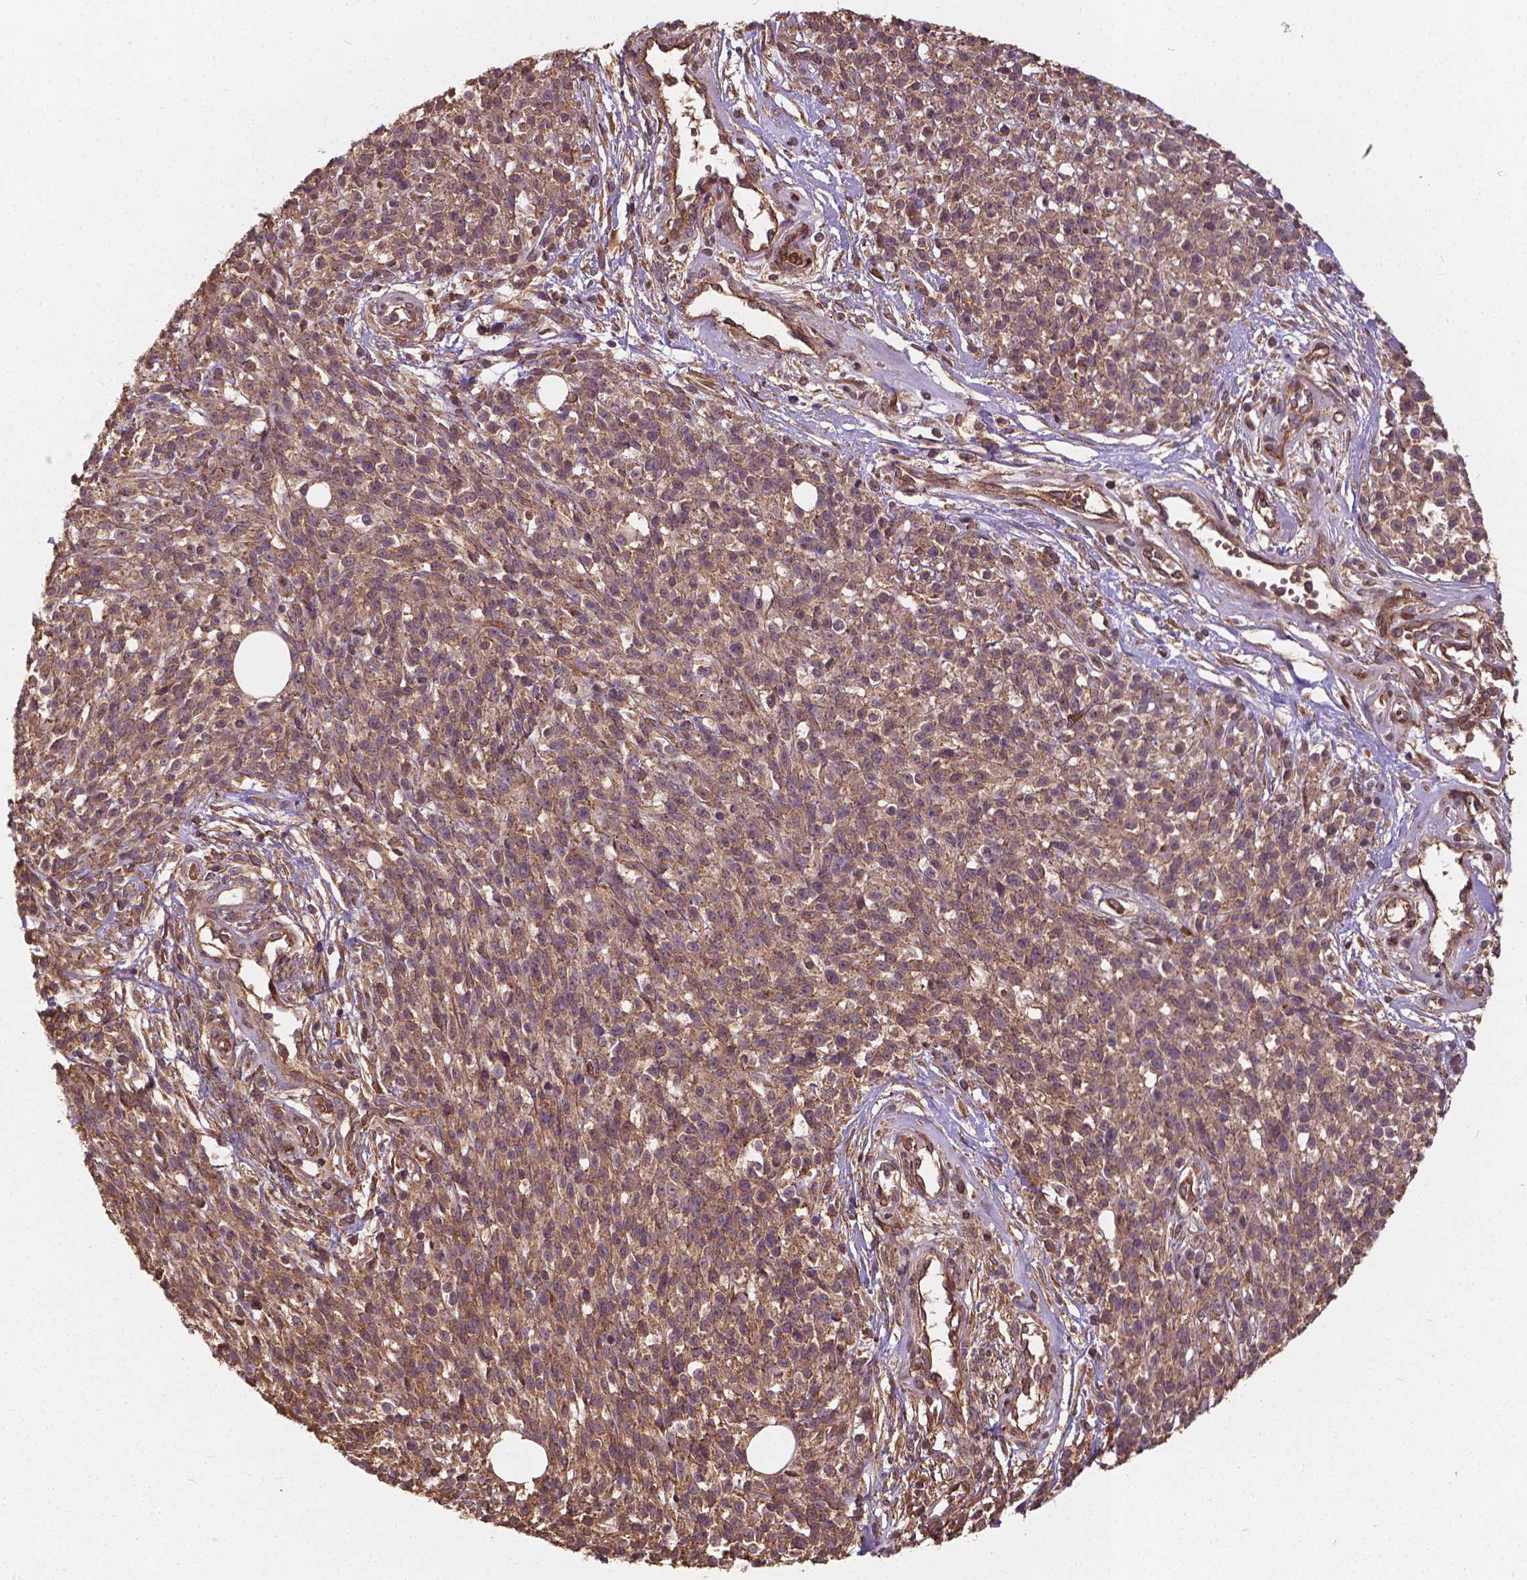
{"staining": {"intensity": "weak", "quantity": ">75%", "location": "cytoplasmic/membranous"}, "tissue": "melanoma", "cell_type": "Tumor cells", "image_type": "cancer", "snomed": [{"axis": "morphology", "description": "Malignant melanoma, NOS"}, {"axis": "topography", "description": "Skin"}, {"axis": "topography", "description": "Skin of trunk"}], "caption": "An image of malignant melanoma stained for a protein reveals weak cytoplasmic/membranous brown staining in tumor cells. Nuclei are stained in blue.", "gene": "UBXN2A", "patient": {"sex": "male", "age": 74}}